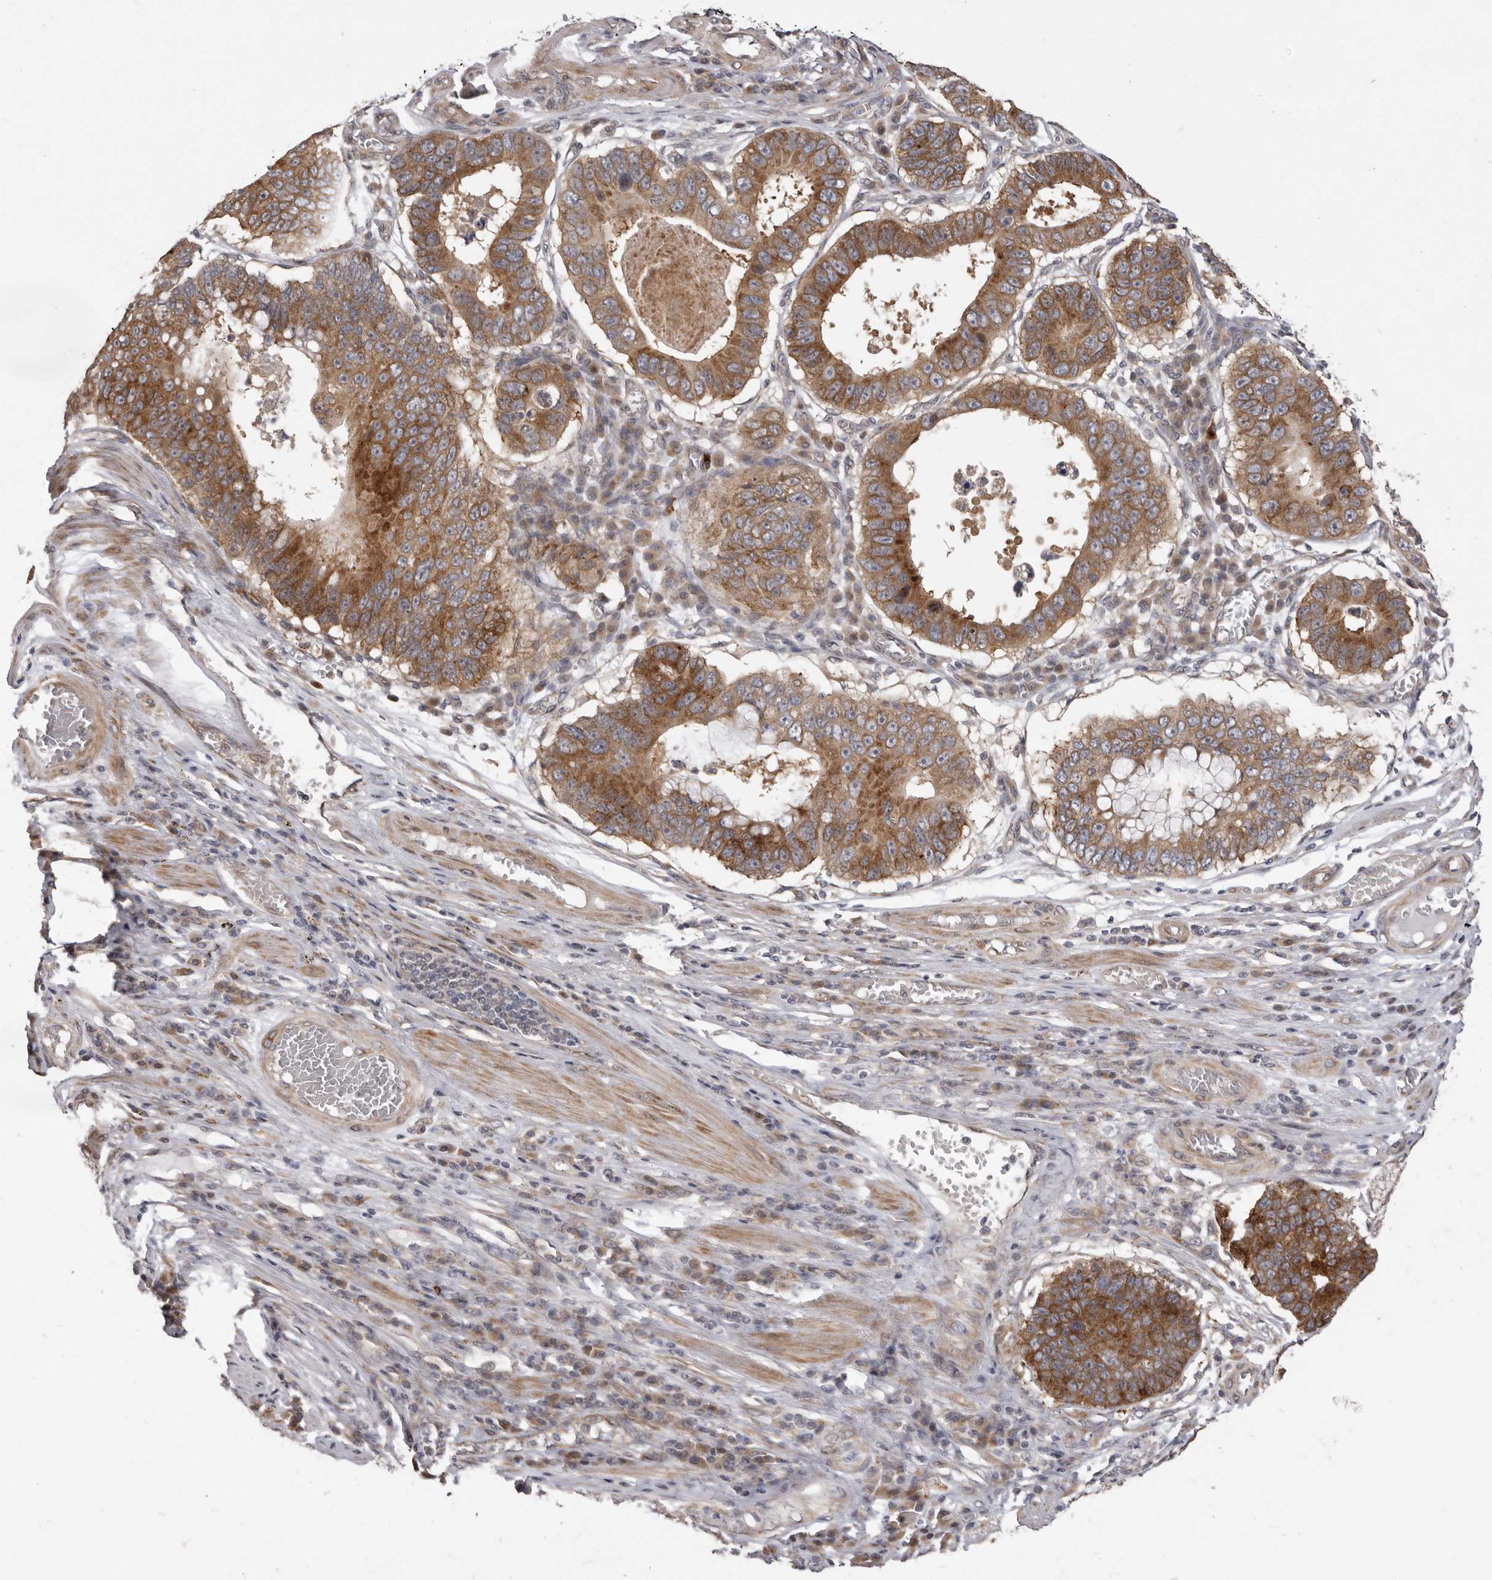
{"staining": {"intensity": "strong", "quantity": ">75%", "location": "cytoplasmic/membranous"}, "tissue": "stomach cancer", "cell_type": "Tumor cells", "image_type": "cancer", "snomed": [{"axis": "morphology", "description": "Adenocarcinoma, NOS"}, {"axis": "topography", "description": "Stomach"}], "caption": "The micrograph exhibits a brown stain indicating the presence of a protein in the cytoplasmic/membranous of tumor cells in stomach adenocarcinoma. The staining was performed using DAB, with brown indicating positive protein expression. Nuclei are stained blue with hematoxylin.", "gene": "TBC1D8B", "patient": {"sex": "male", "age": 59}}